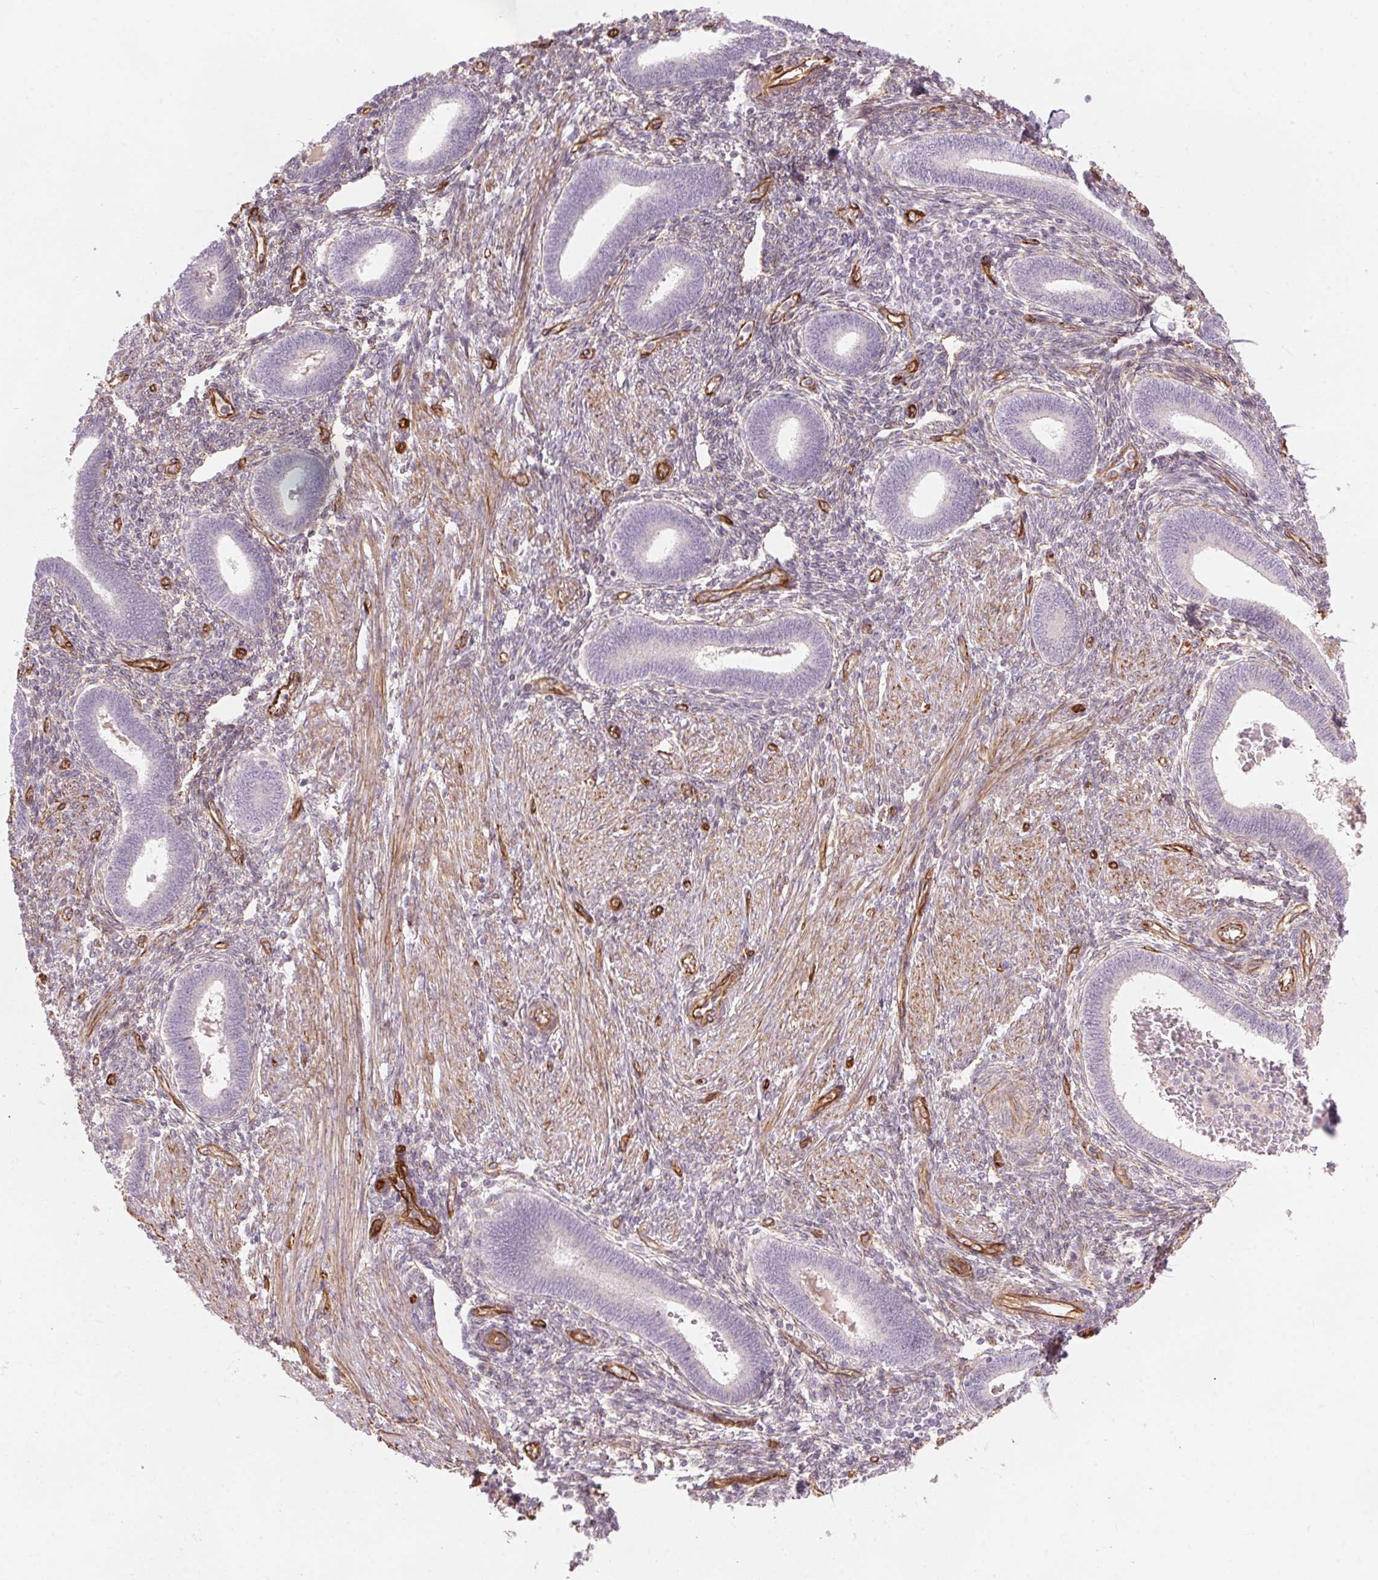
{"staining": {"intensity": "negative", "quantity": "none", "location": "none"}, "tissue": "endometrium", "cell_type": "Cells in endometrial stroma", "image_type": "normal", "snomed": [{"axis": "morphology", "description": "Normal tissue, NOS"}, {"axis": "topography", "description": "Endometrium"}], "caption": "IHC histopathology image of benign endometrium: endometrium stained with DAB (3,3'-diaminobenzidine) exhibits no significant protein expression in cells in endometrial stroma. (Stains: DAB immunohistochemistry with hematoxylin counter stain, Microscopy: brightfield microscopy at high magnification).", "gene": "CLPS", "patient": {"sex": "female", "age": 42}}